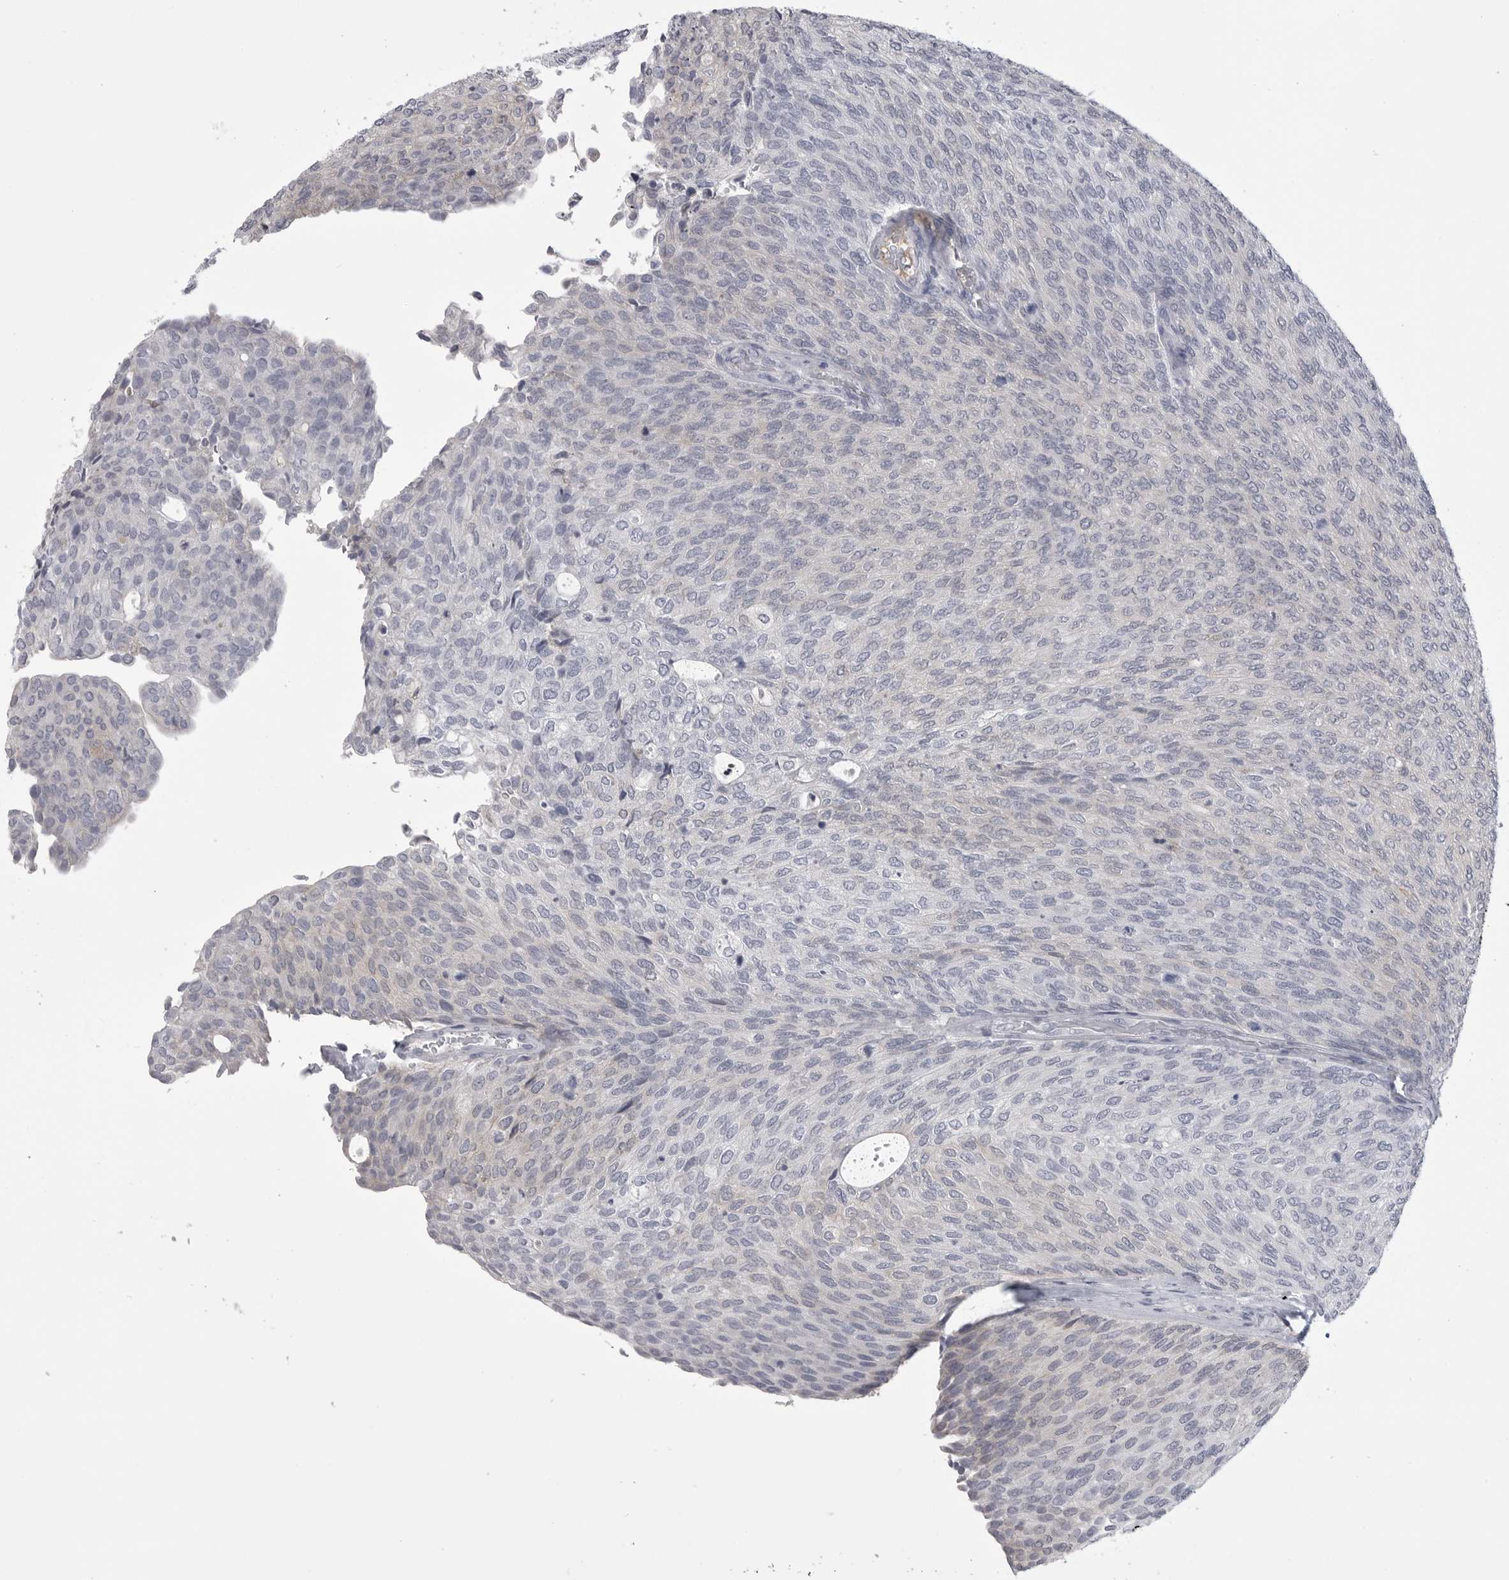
{"staining": {"intensity": "negative", "quantity": "none", "location": "none"}, "tissue": "urothelial cancer", "cell_type": "Tumor cells", "image_type": "cancer", "snomed": [{"axis": "morphology", "description": "Urothelial carcinoma, Low grade"}, {"axis": "topography", "description": "Urinary bladder"}], "caption": "Protein analysis of urothelial carcinoma (low-grade) reveals no significant positivity in tumor cells.", "gene": "FKBP2", "patient": {"sex": "female", "age": 79}}